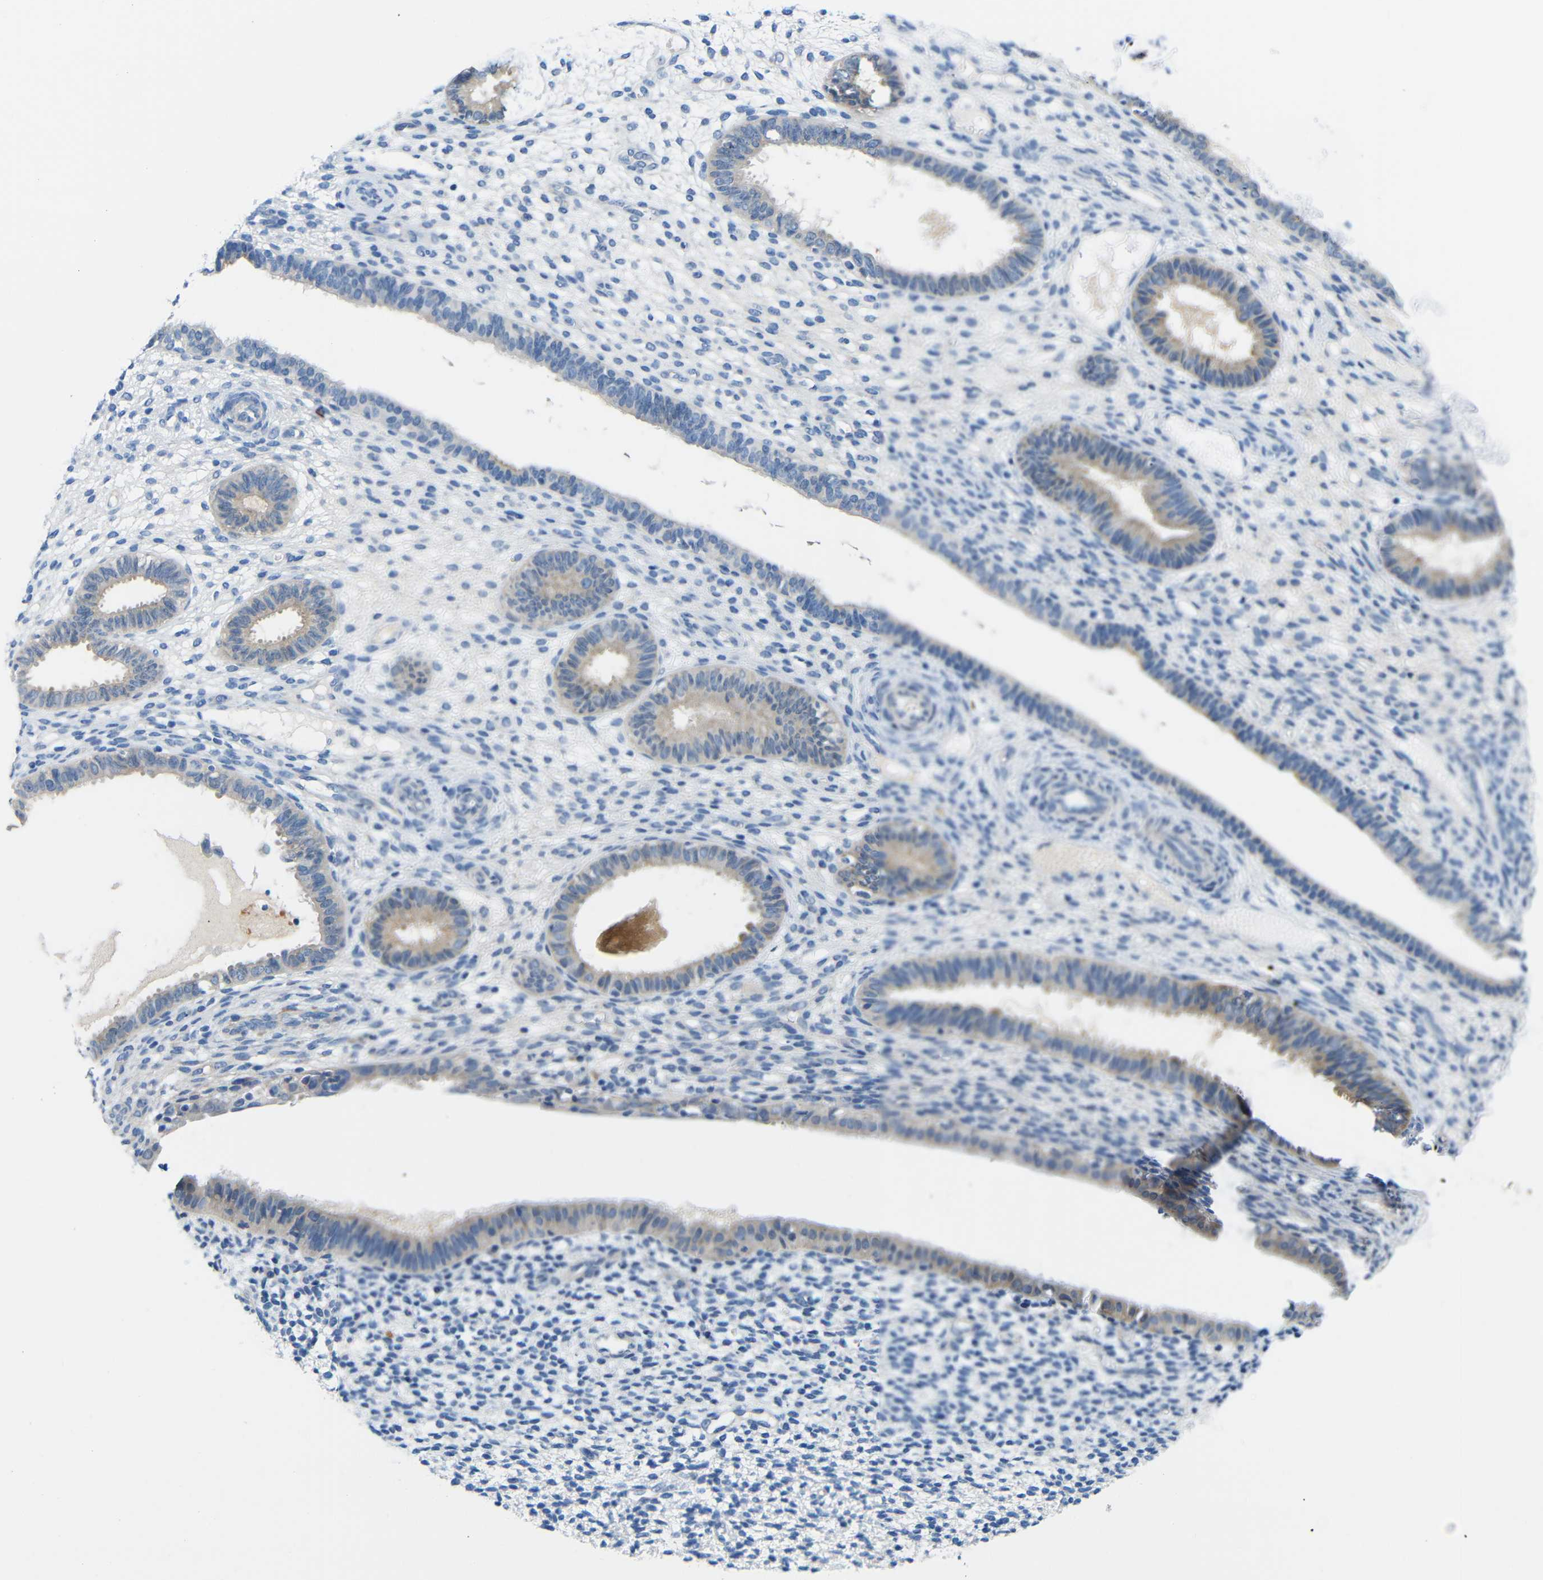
{"staining": {"intensity": "negative", "quantity": "none", "location": "none"}, "tissue": "endometrium", "cell_type": "Cells in endometrial stroma", "image_type": "normal", "snomed": [{"axis": "morphology", "description": "Normal tissue, NOS"}, {"axis": "topography", "description": "Endometrium"}], "caption": "Cells in endometrial stroma show no significant protein positivity in benign endometrium. (Immunohistochemistry (ihc), brightfield microscopy, high magnification).", "gene": "NEGR1", "patient": {"sex": "female", "age": 61}}